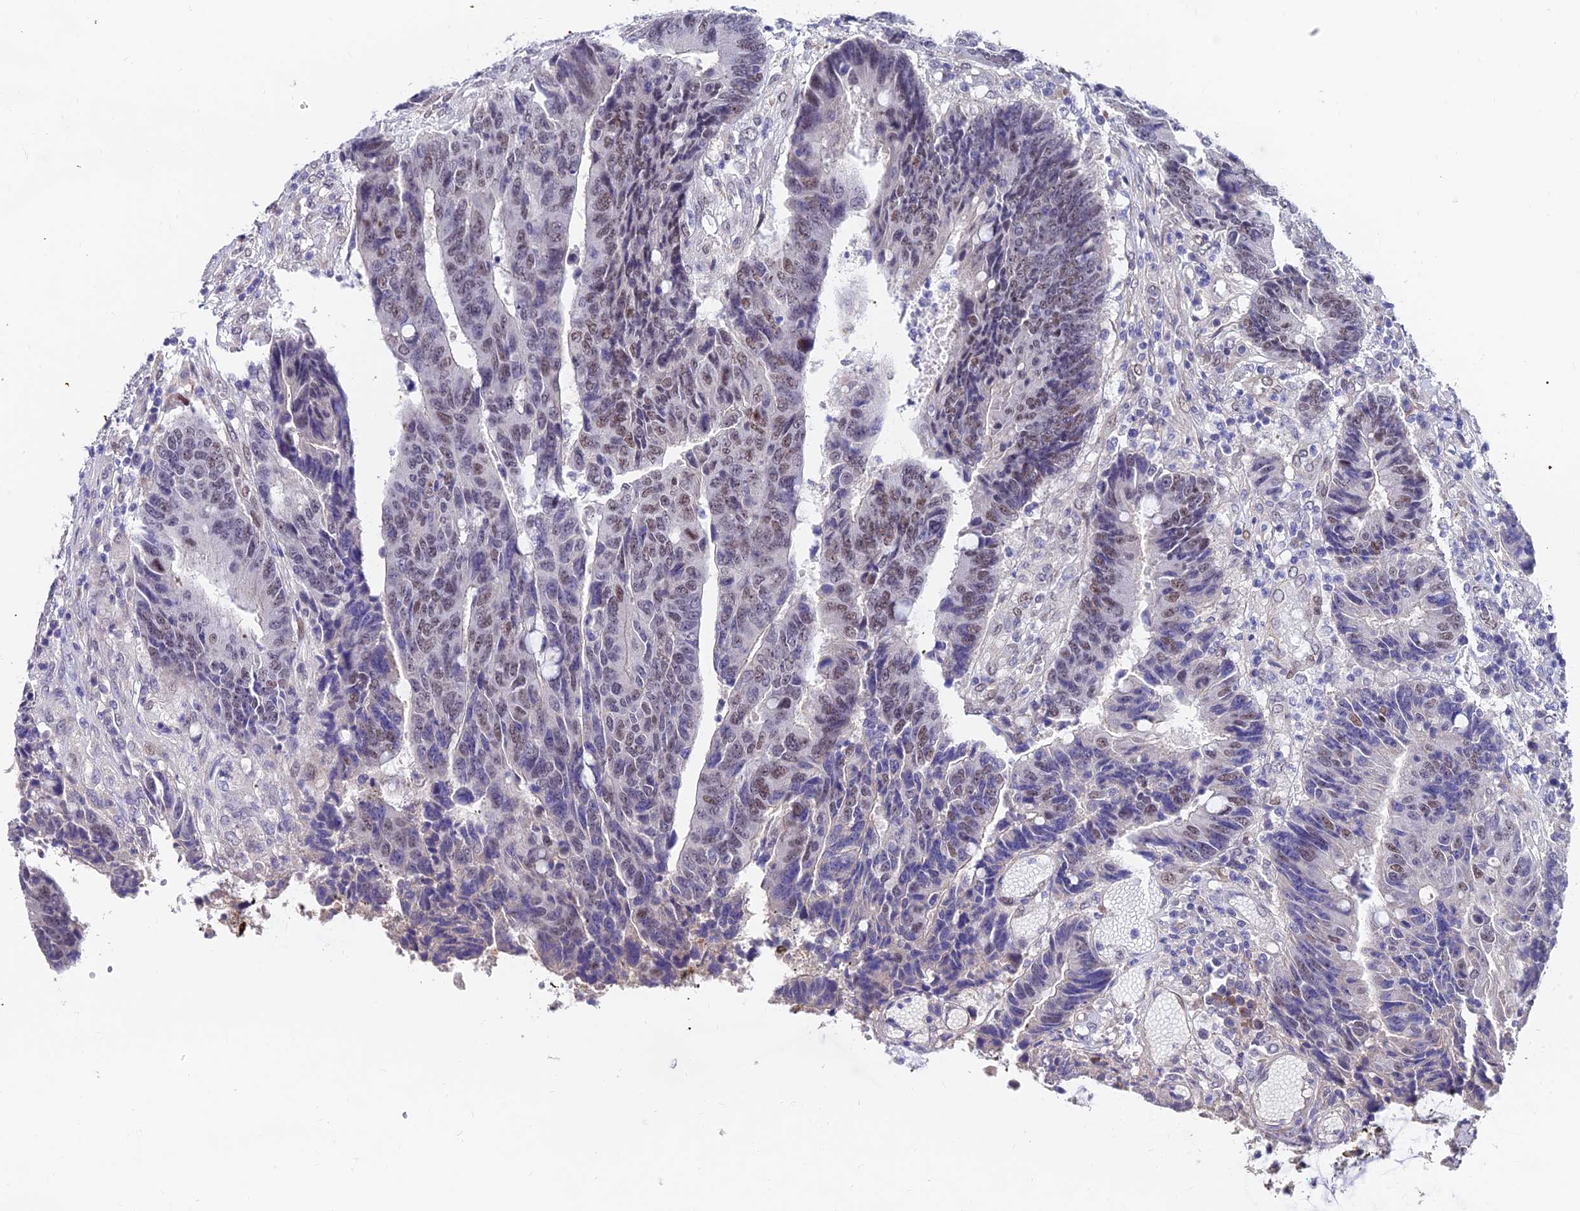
{"staining": {"intensity": "weak", "quantity": "25%-75%", "location": "nuclear"}, "tissue": "colorectal cancer", "cell_type": "Tumor cells", "image_type": "cancer", "snomed": [{"axis": "morphology", "description": "Adenocarcinoma, NOS"}, {"axis": "topography", "description": "Rectum"}], "caption": "A brown stain labels weak nuclear positivity of a protein in colorectal adenocarcinoma tumor cells. The staining was performed using DAB to visualize the protein expression in brown, while the nuclei were stained in blue with hematoxylin (Magnification: 20x).", "gene": "TRIM24", "patient": {"sex": "male", "age": 84}}